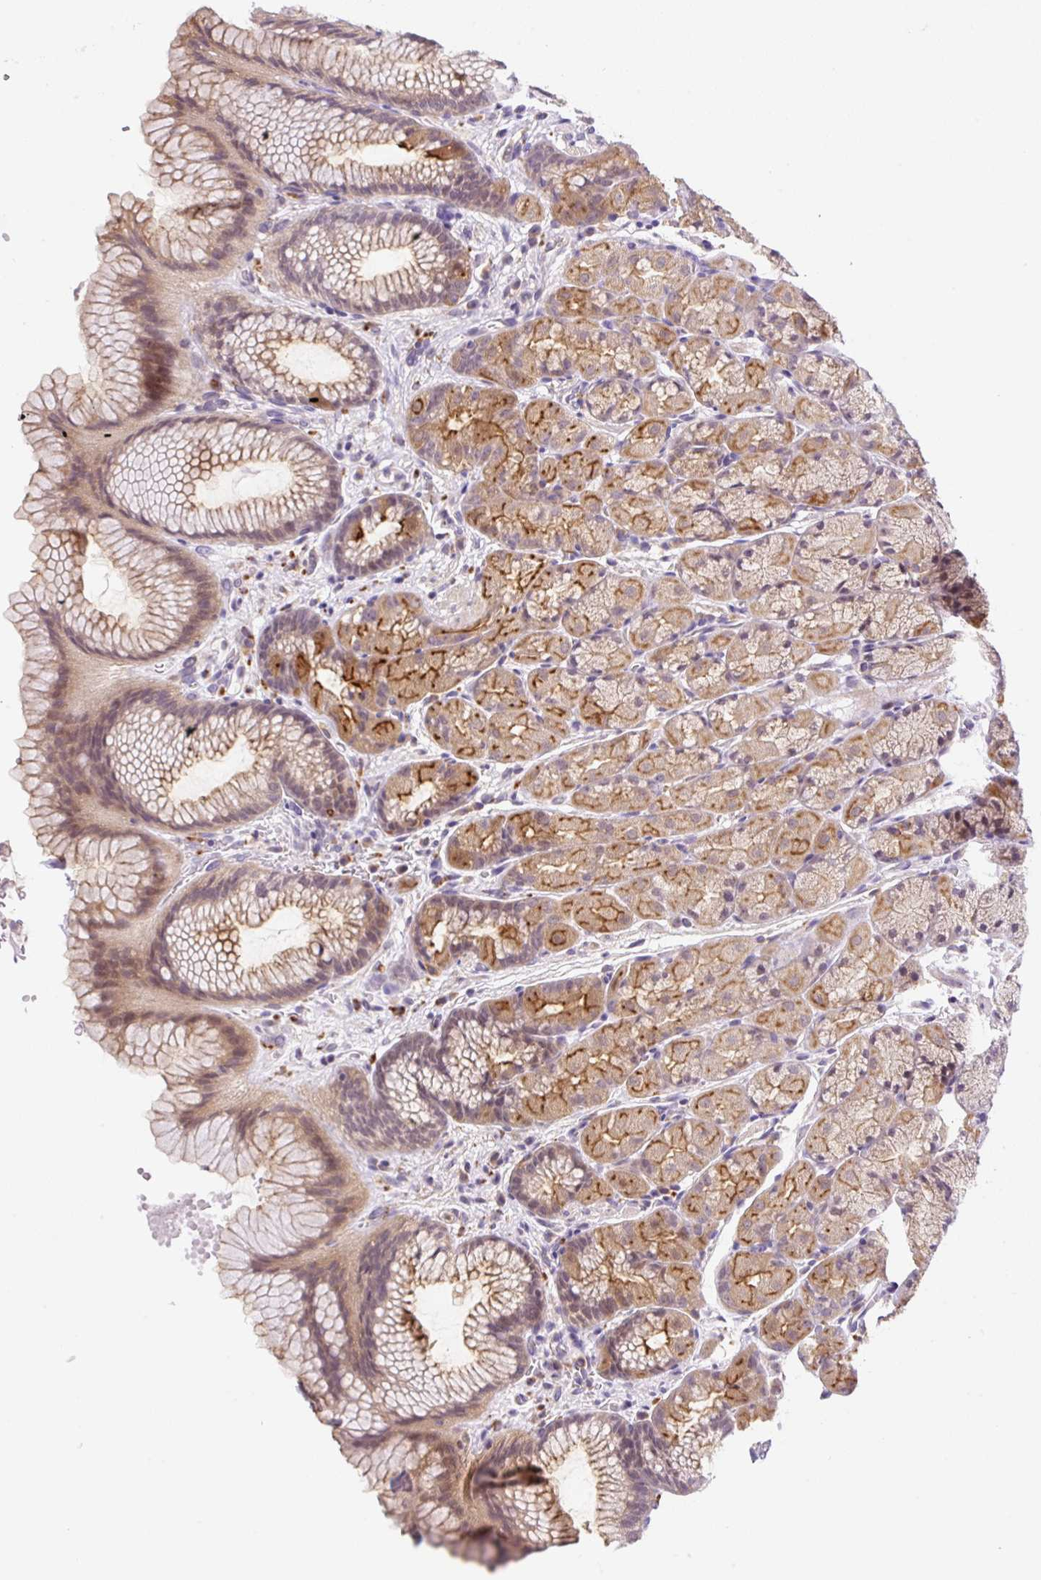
{"staining": {"intensity": "moderate", "quantity": "25%-75%", "location": "cytoplasmic/membranous"}, "tissue": "stomach", "cell_type": "Glandular cells", "image_type": "normal", "snomed": [{"axis": "morphology", "description": "Normal tissue, NOS"}, {"axis": "topography", "description": "Stomach"}], "caption": "This is a micrograph of immunohistochemistry staining of benign stomach, which shows moderate staining in the cytoplasmic/membranous of glandular cells.", "gene": "CEBPZOS", "patient": {"sex": "male", "age": 63}}